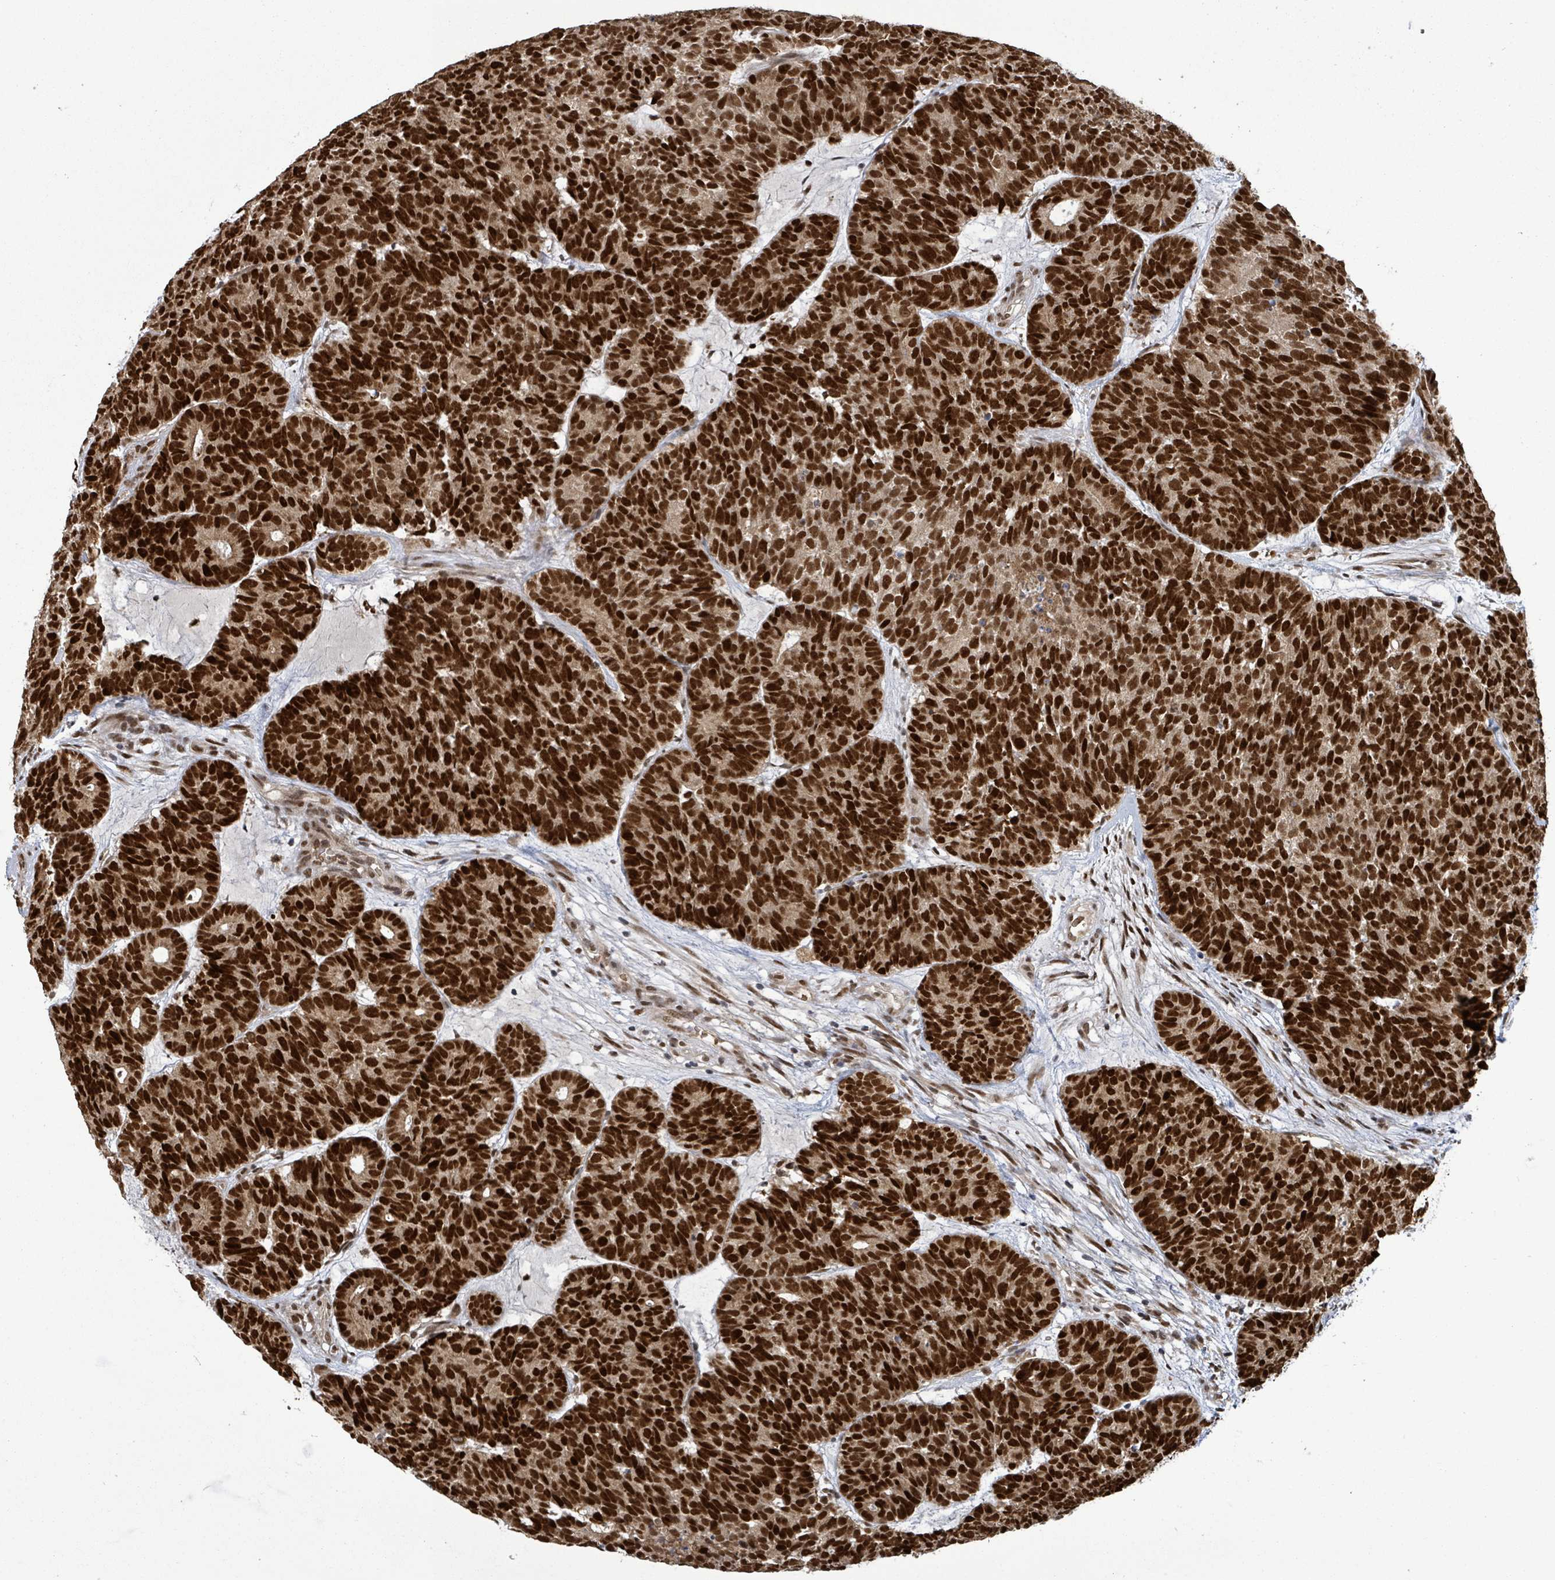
{"staining": {"intensity": "strong", "quantity": ">75%", "location": "nuclear"}, "tissue": "head and neck cancer", "cell_type": "Tumor cells", "image_type": "cancer", "snomed": [{"axis": "morphology", "description": "Adenocarcinoma, NOS"}, {"axis": "topography", "description": "Head-Neck"}], "caption": "A micrograph of human head and neck cancer stained for a protein shows strong nuclear brown staining in tumor cells.", "gene": "PATZ1", "patient": {"sex": "female", "age": 81}}